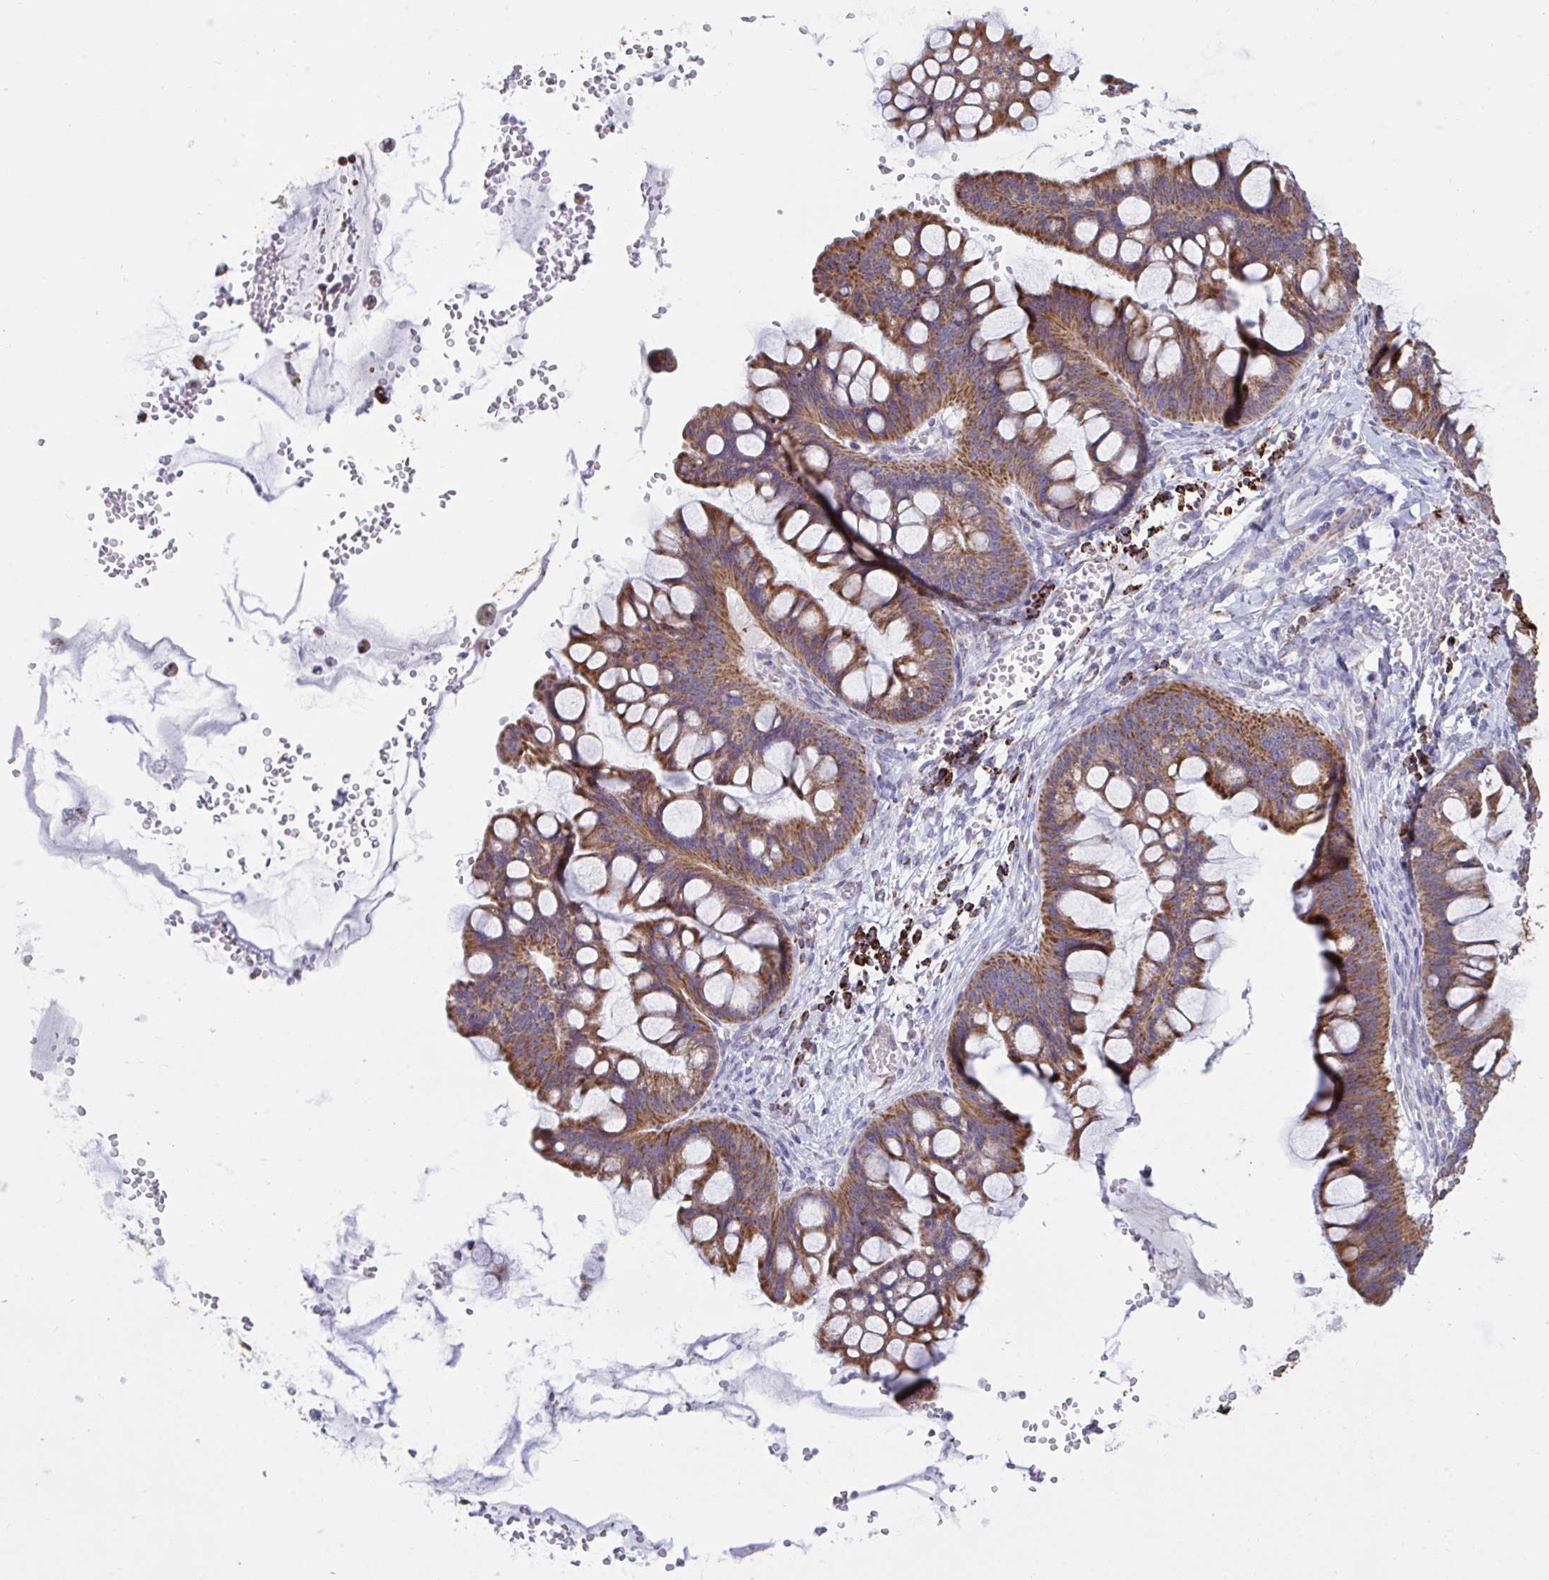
{"staining": {"intensity": "moderate", "quantity": ">75%", "location": "cytoplasmic/membranous"}, "tissue": "ovarian cancer", "cell_type": "Tumor cells", "image_type": "cancer", "snomed": [{"axis": "morphology", "description": "Cystadenocarcinoma, mucinous, NOS"}, {"axis": "topography", "description": "Ovary"}], "caption": "Immunohistochemical staining of ovarian cancer exhibits medium levels of moderate cytoplasmic/membranous protein staining in approximately >75% of tumor cells. The staining was performed using DAB to visualize the protein expression in brown, while the nuclei were stained in blue with hematoxylin (Magnification: 20x).", "gene": "BCAT2", "patient": {"sex": "female", "age": 73}}